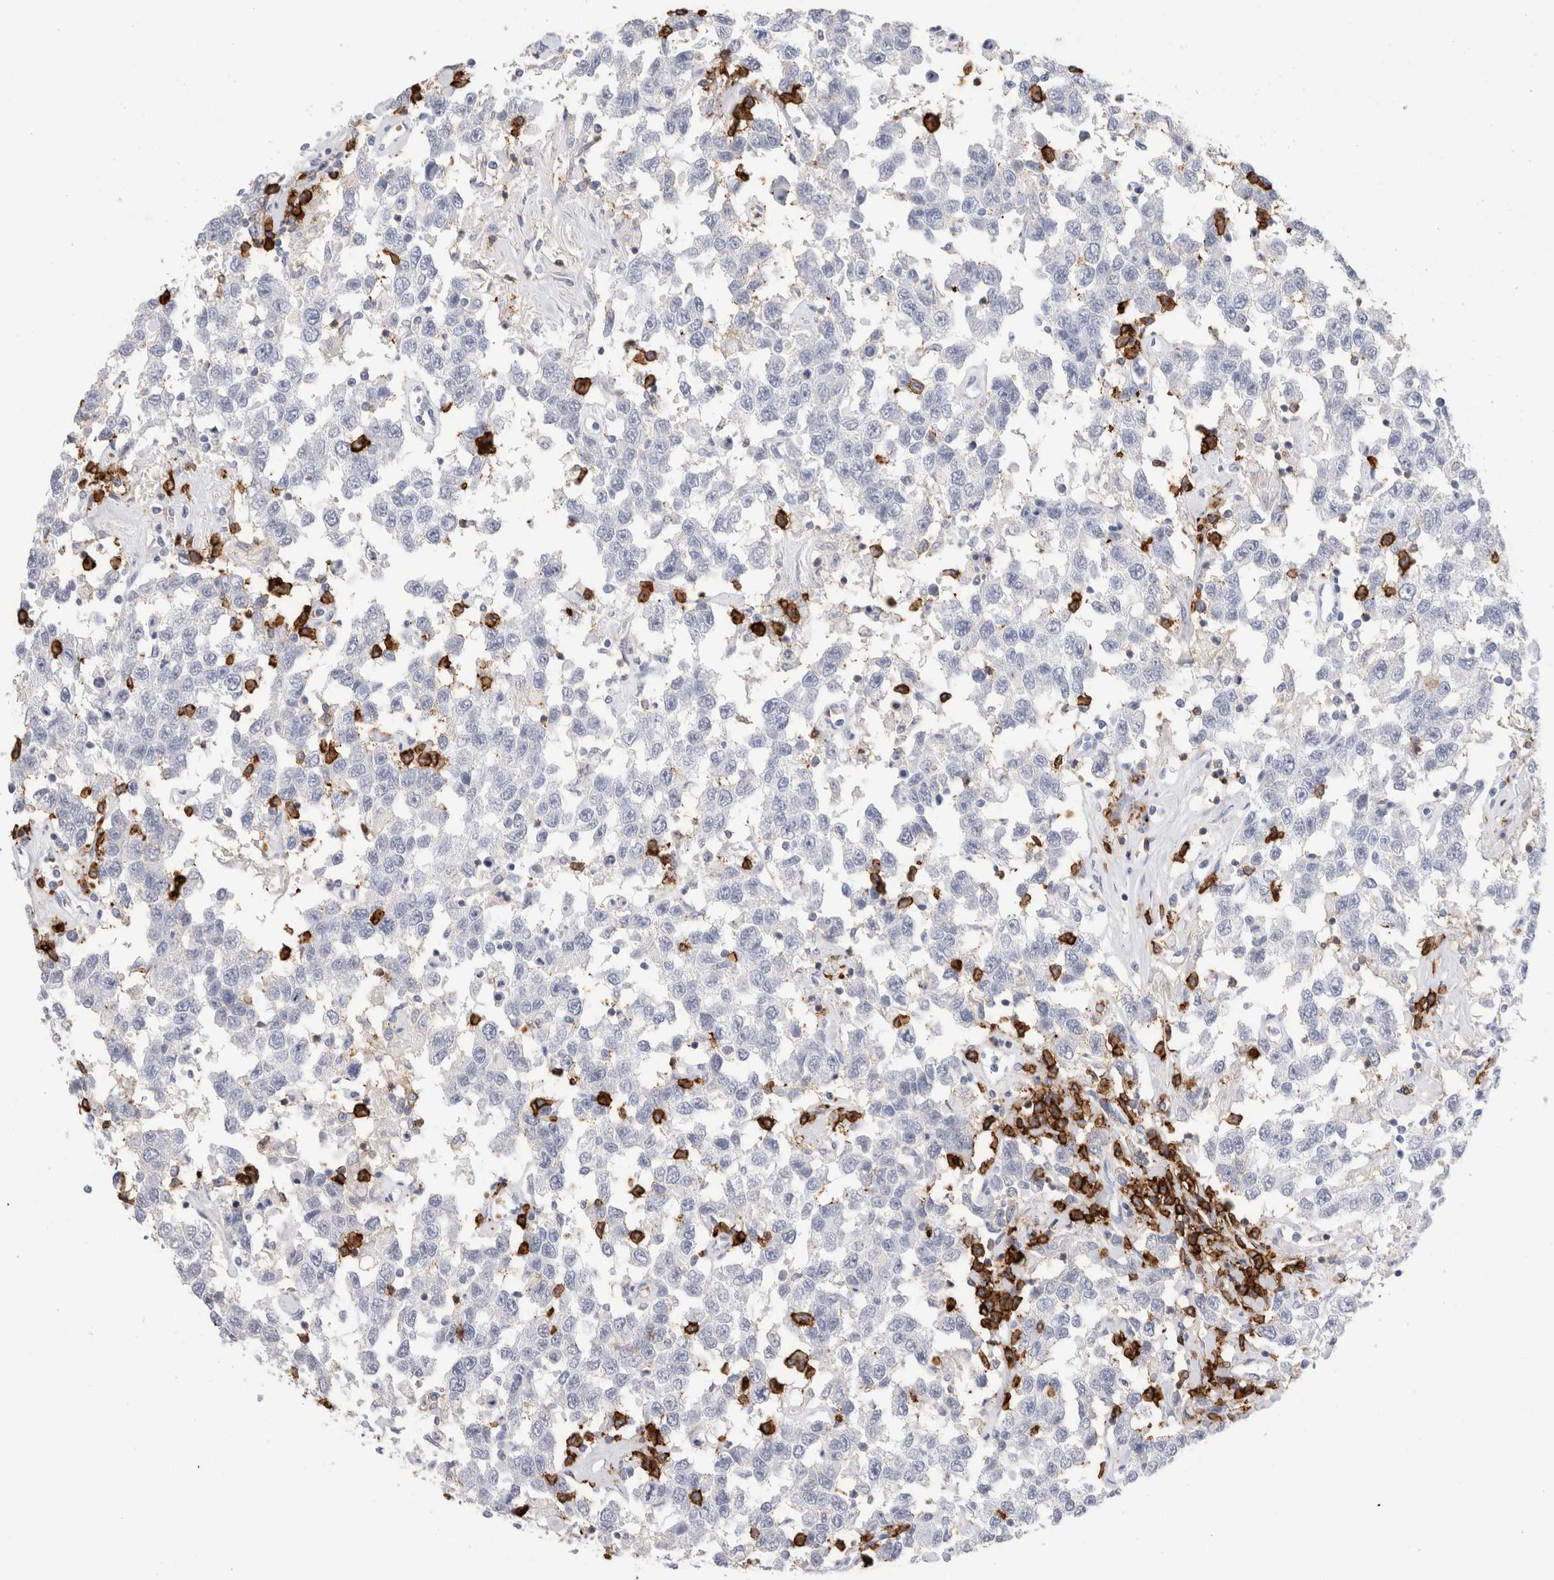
{"staining": {"intensity": "negative", "quantity": "none", "location": "none"}, "tissue": "testis cancer", "cell_type": "Tumor cells", "image_type": "cancer", "snomed": [{"axis": "morphology", "description": "Seminoma, NOS"}, {"axis": "topography", "description": "Testis"}], "caption": "Testis seminoma was stained to show a protein in brown. There is no significant positivity in tumor cells.", "gene": "CD38", "patient": {"sex": "male", "age": 41}}